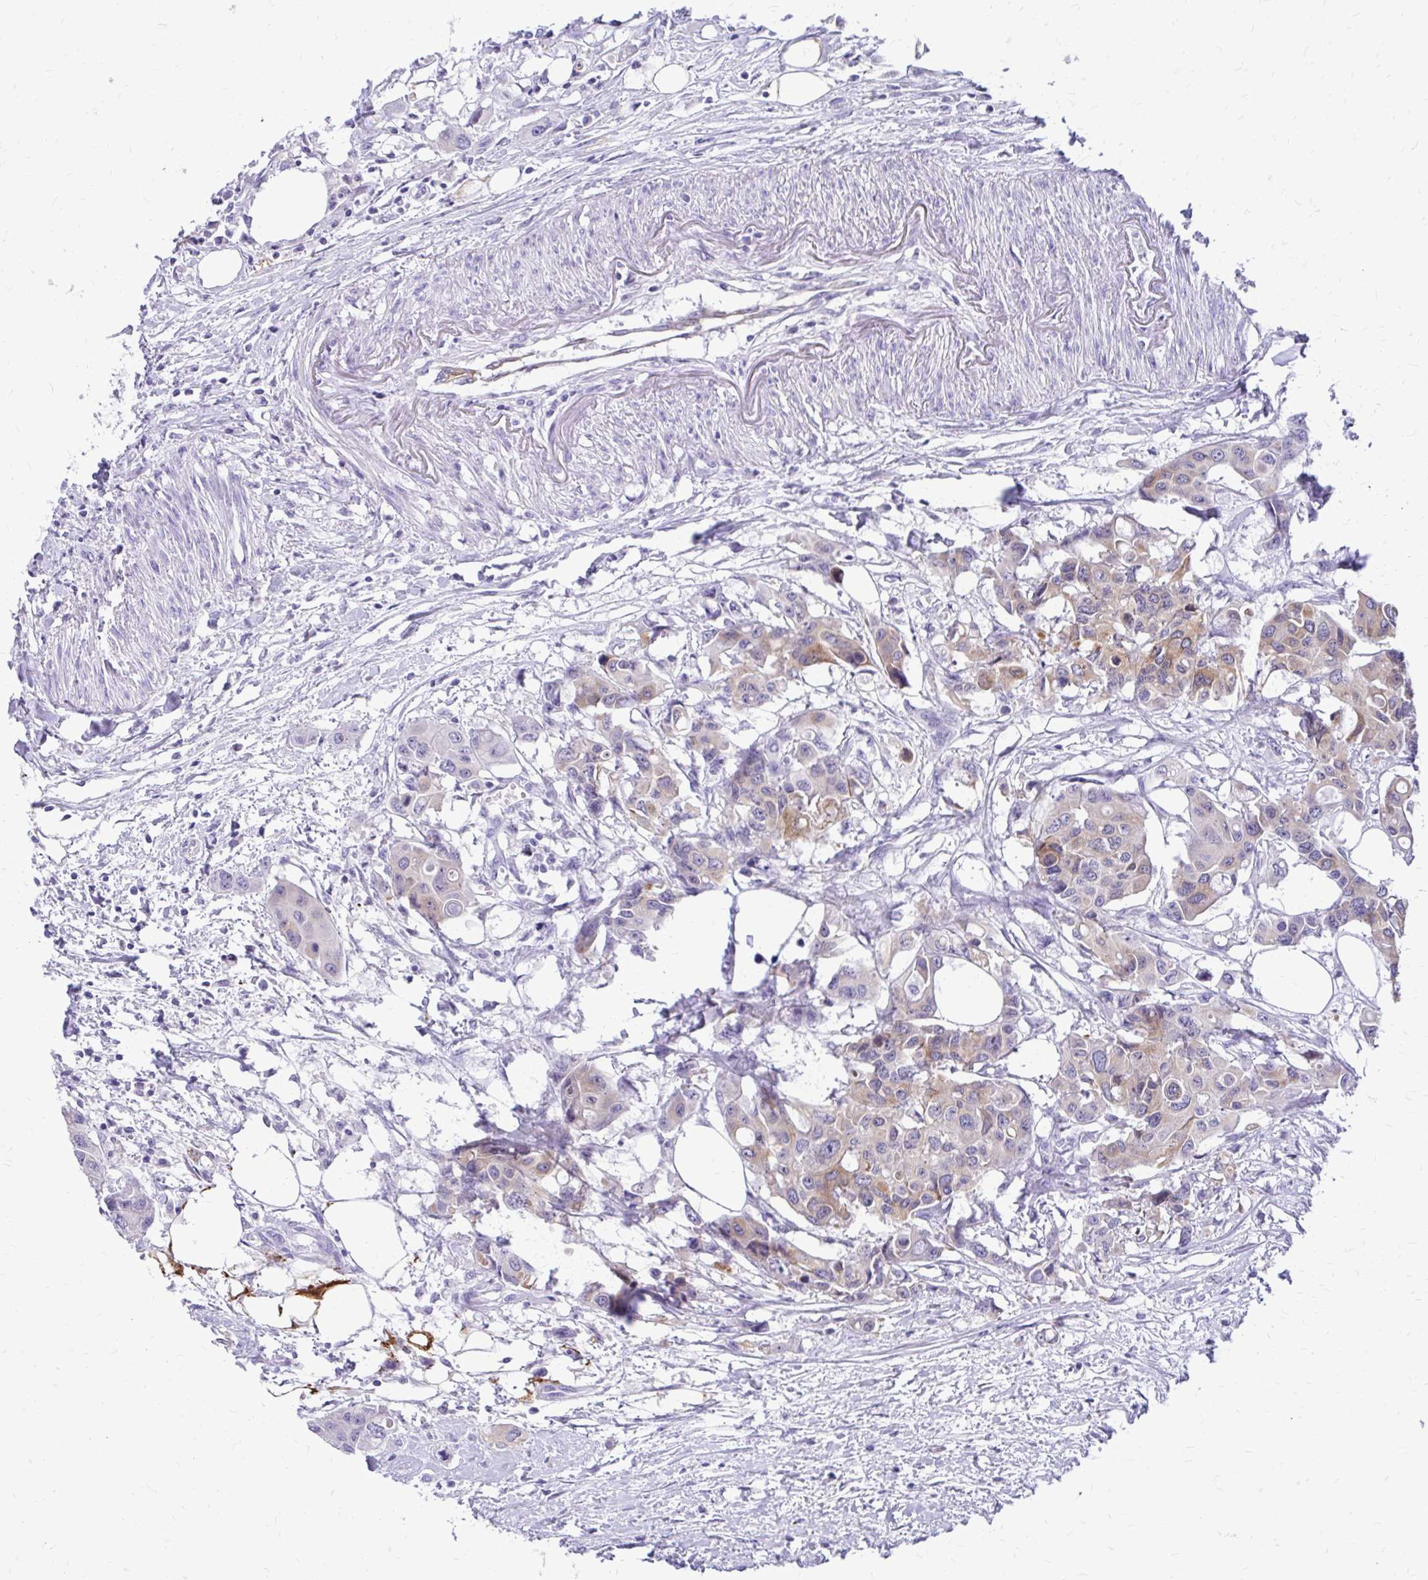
{"staining": {"intensity": "weak", "quantity": ">75%", "location": "cytoplasmic/membranous"}, "tissue": "colorectal cancer", "cell_type": "Tumor cells", "image_type": "cancer", "snomed": [{"axis": "morphology", "description": "Adenocarcinoma, NOS"}, {"axis": "topography", "description": "Colon"}], "caption": "Protein staining exhibits weak cytoplasmic/membranous expression in about >75% of tumor cells in adenocarcinoma (colorectal). The staining was performed using DAB, with brown indicating positive protein expression. Nuclei are stained blue with hematoxylin.", "gene": "NIFK", "patient": {"sex": "male", "age": 77}}